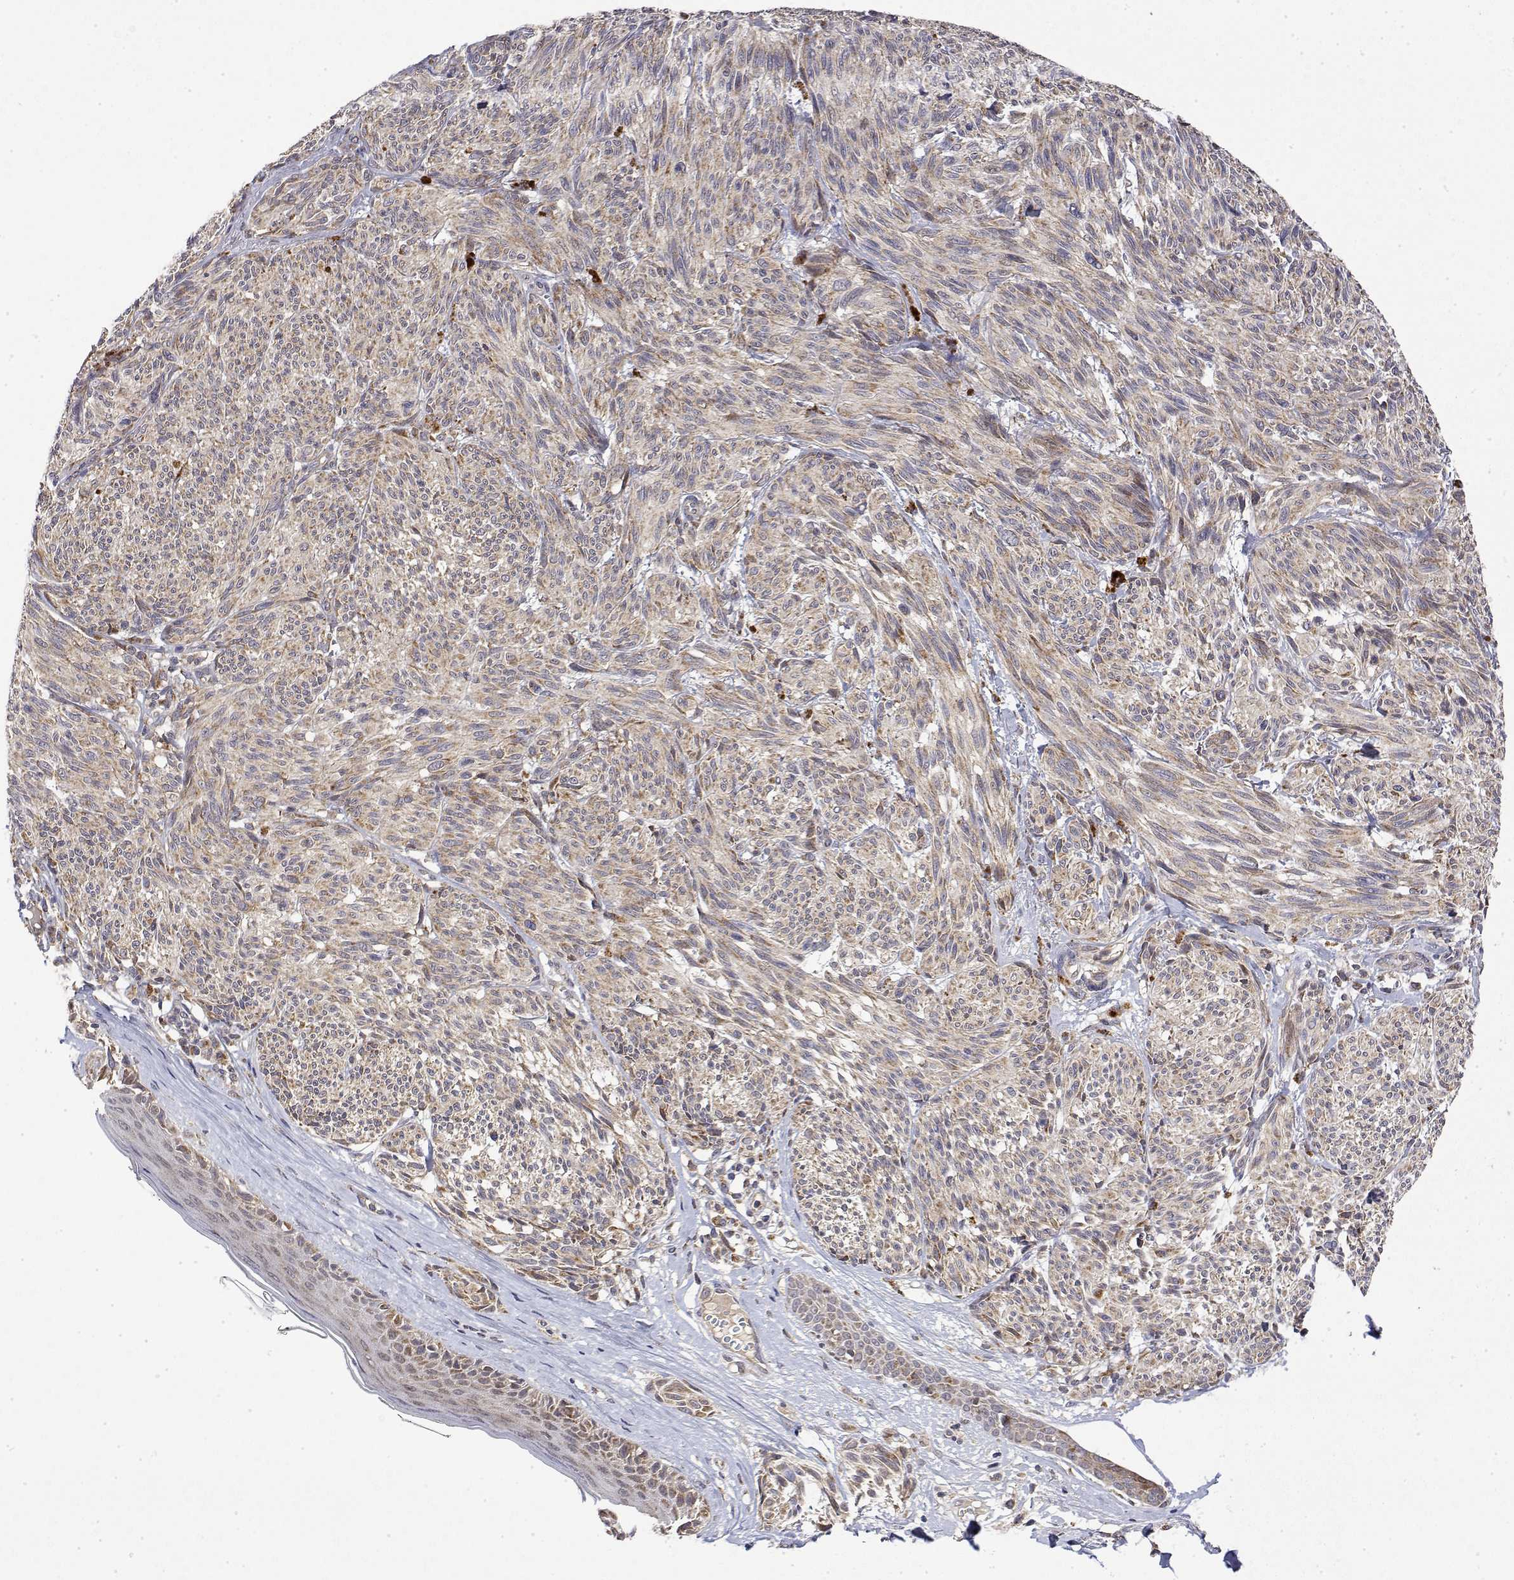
{"staining": {"intensity": "weak", "quantity": ">75%", "location": "cytoplasmic/membranous"}, "tissue": "melanoma", "cell_type": "Tumor cells", "image_type": "cancer", "snomed": [{"axis": "morphology", "description": "Malignant melanoma, NOS"}, {"axis": "topography", "description": "Skin"}], "caption": "Immunohistochemical staining of human malignant melanoma reveals weak cytoplasmic/membranous protein positivity in about >75% of tumor cells. The staining was performed using DAB (3,3'-diaminobenzidine), with brown indicating positive protein expression. Nuclei are stained blue with hematoxylin.", "gene": "GADD45GIP1", "patient": {"sex": "male", "age": 79}}